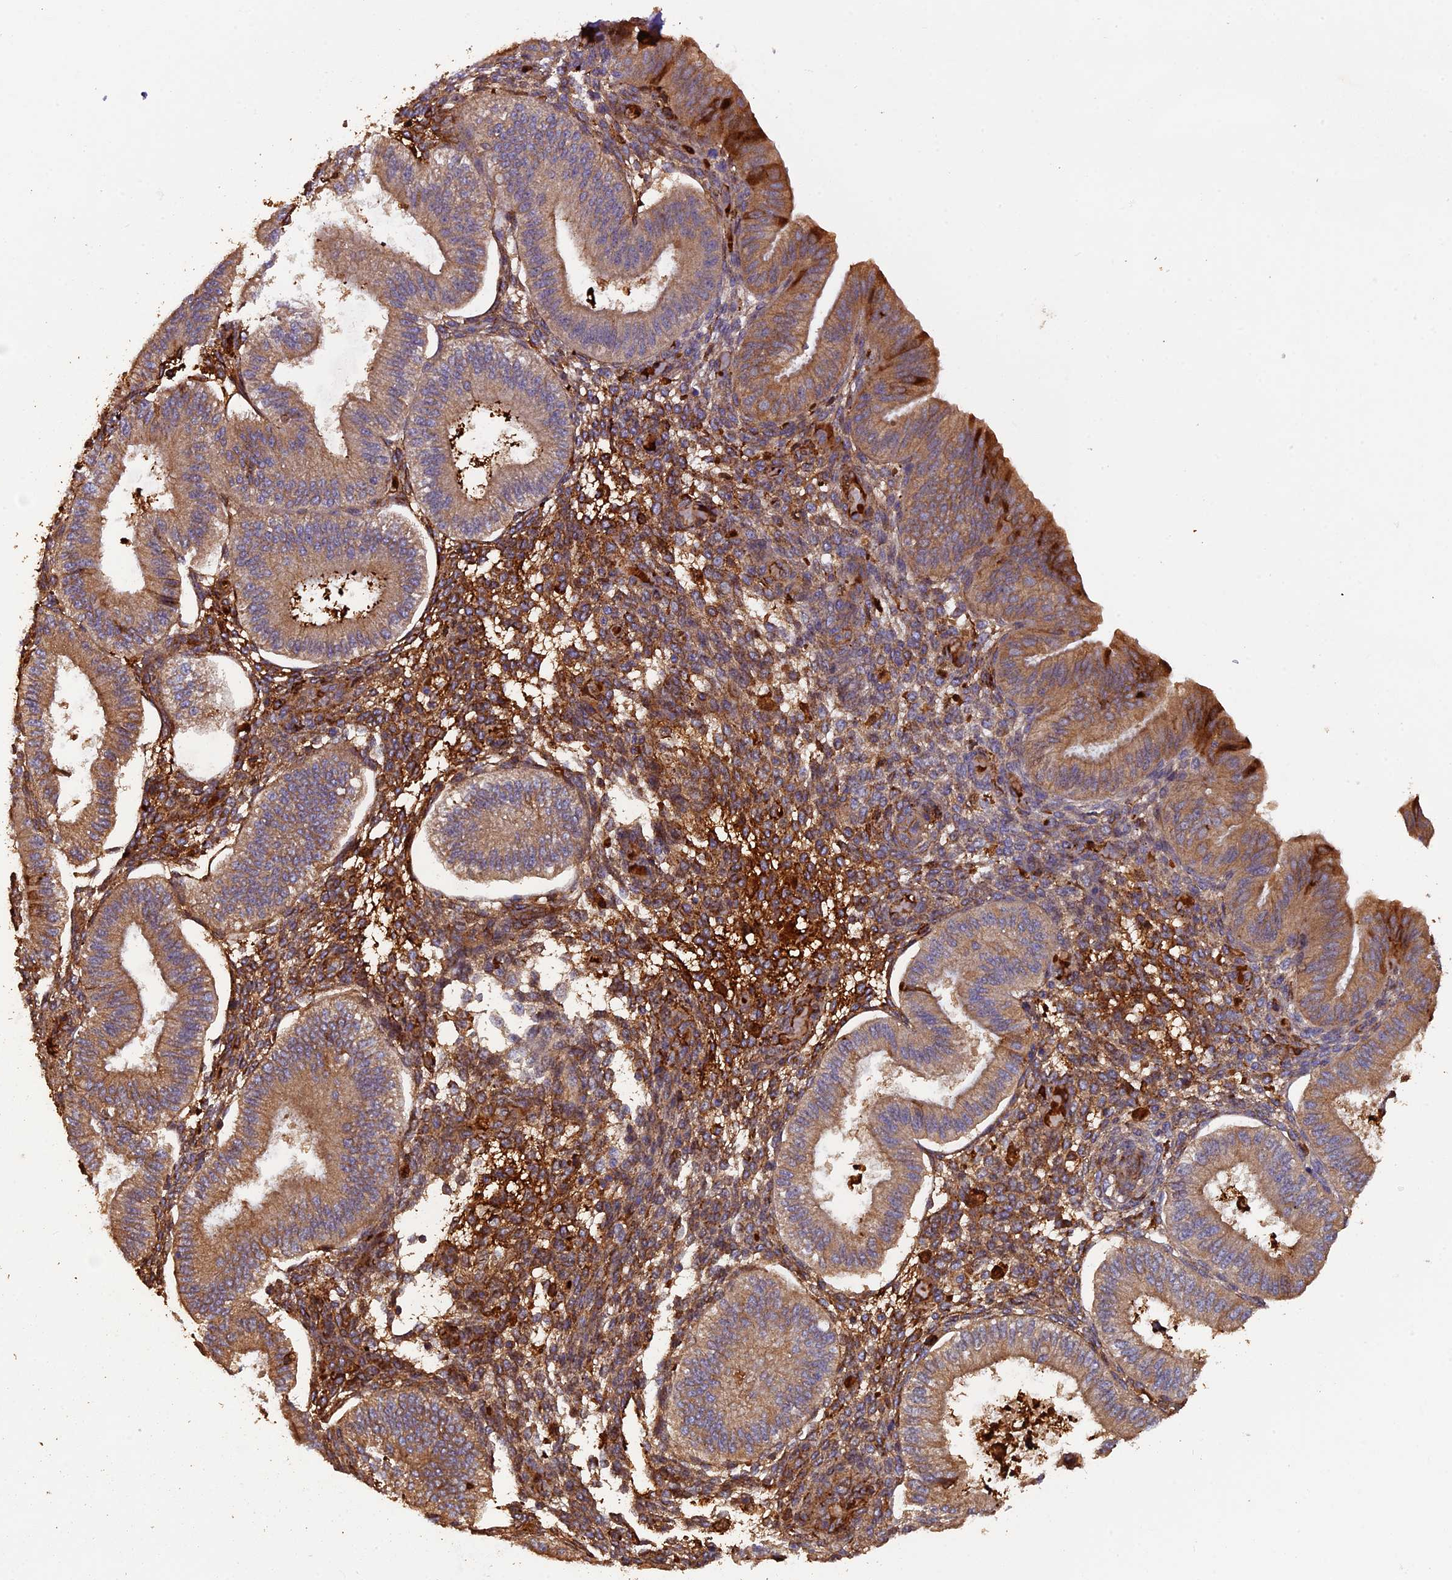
{"staining": {"intensity": "moderate", "quantity": ">75%", "location": "cytoplasmic/membranous"}, "tissue": "endometrium", "cell_type": "Cells in endometrial stroma", "image_type": "normal", "snomed": [{"axis": "morphology", "description": "Normal tissue, NOS"}, {"axis": "topography", "description": "Endometrium"}], "caption": "A photomicrograph of endometrium stained for a protein displays moderate cytoplasmic/membranous brown staining in cells in endometrial stroma.", "gene": "PZP", "patient": {"sex": "female", "age": 39}}